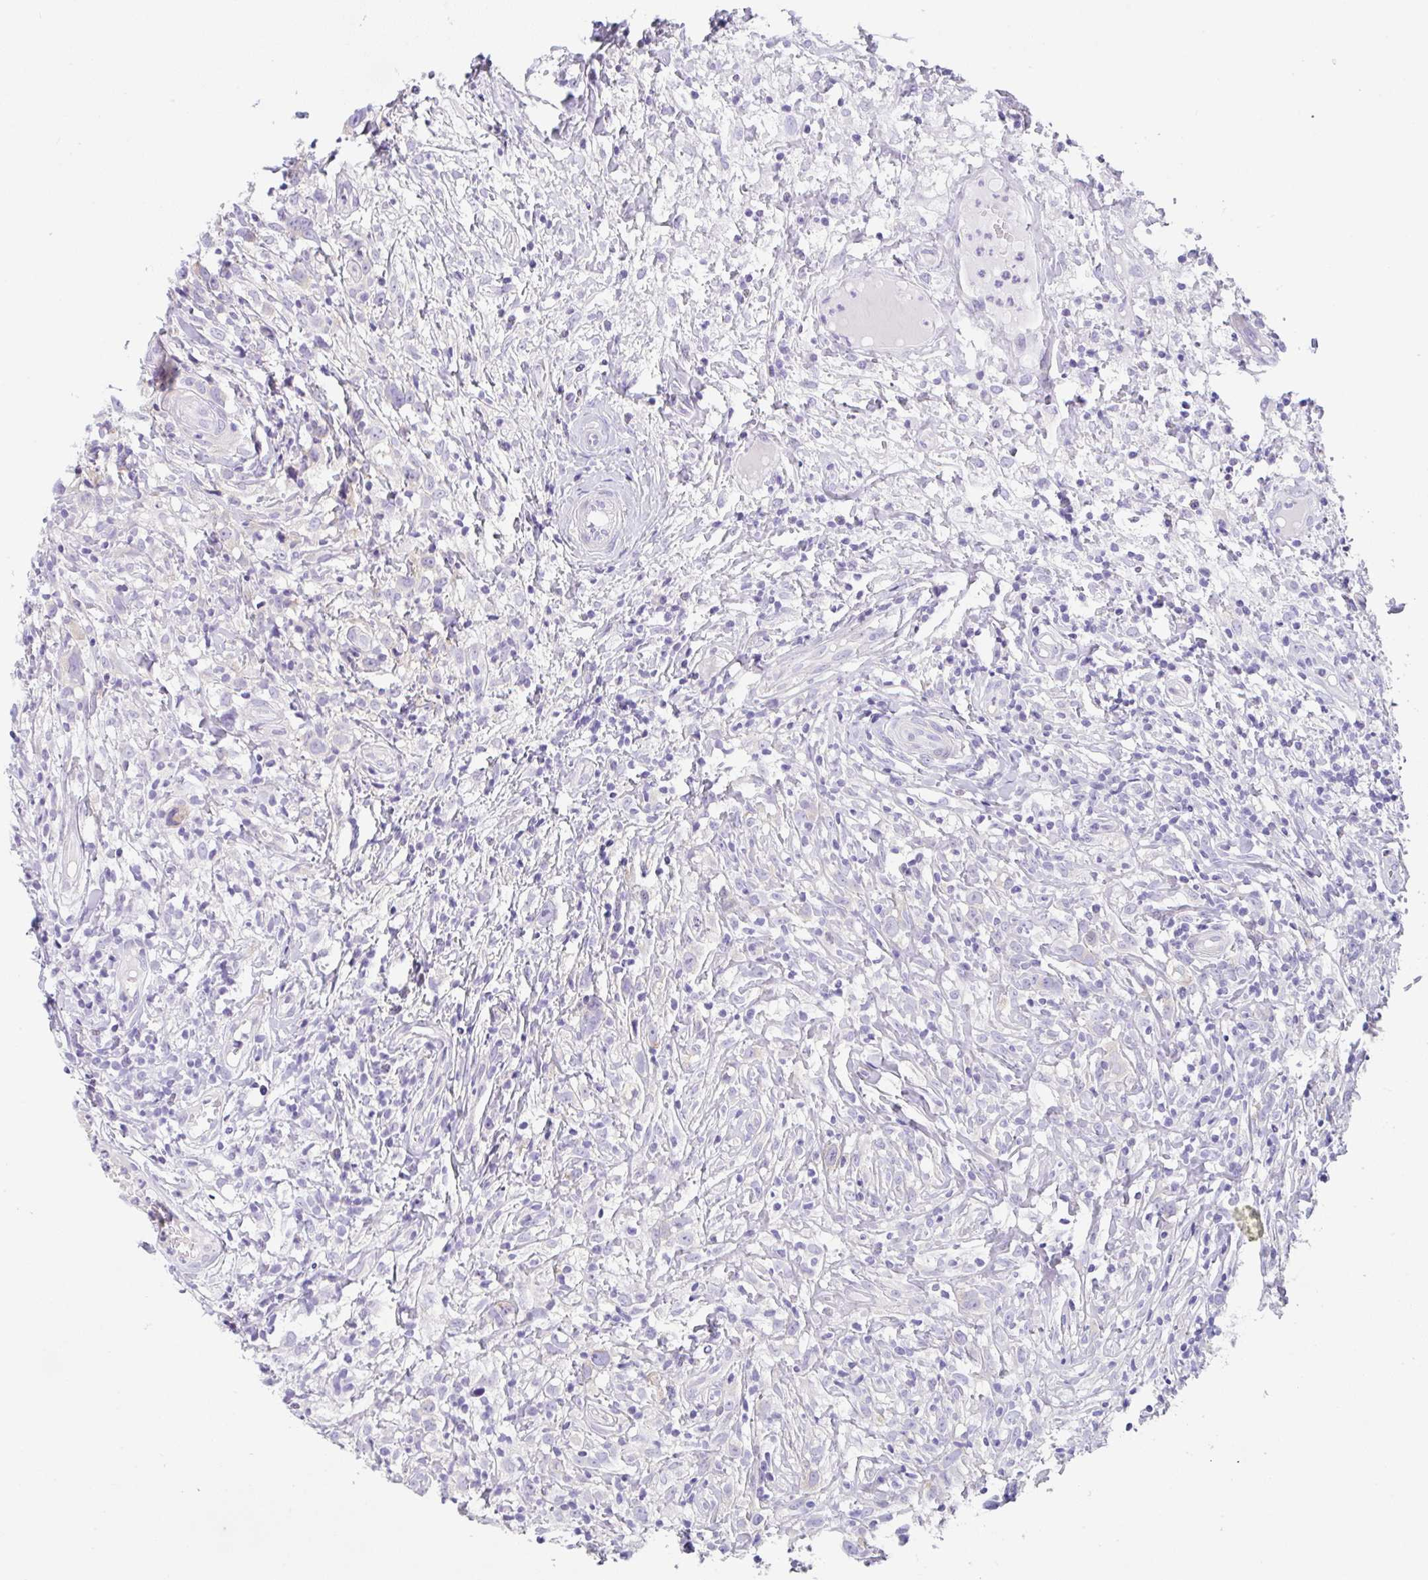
{"staining": {"intensity": "negative", "quantity": "none", "location": "none"}, "tissue": "lymphoma", "cell_type": "Tumor cells", "image_type": "cancer", "snomed": [{"axis": "morphology", "description": "Hodgkin's disease, NOS"}, {"axis": "topography", "description": "No Tissue"}], "caption": "Human lymphoma stained for a protein using immunohistochemistry reveals no staining in tumor cells.", "gene": "TRAF4", "patient": {"sex": "female", "age": 21}}